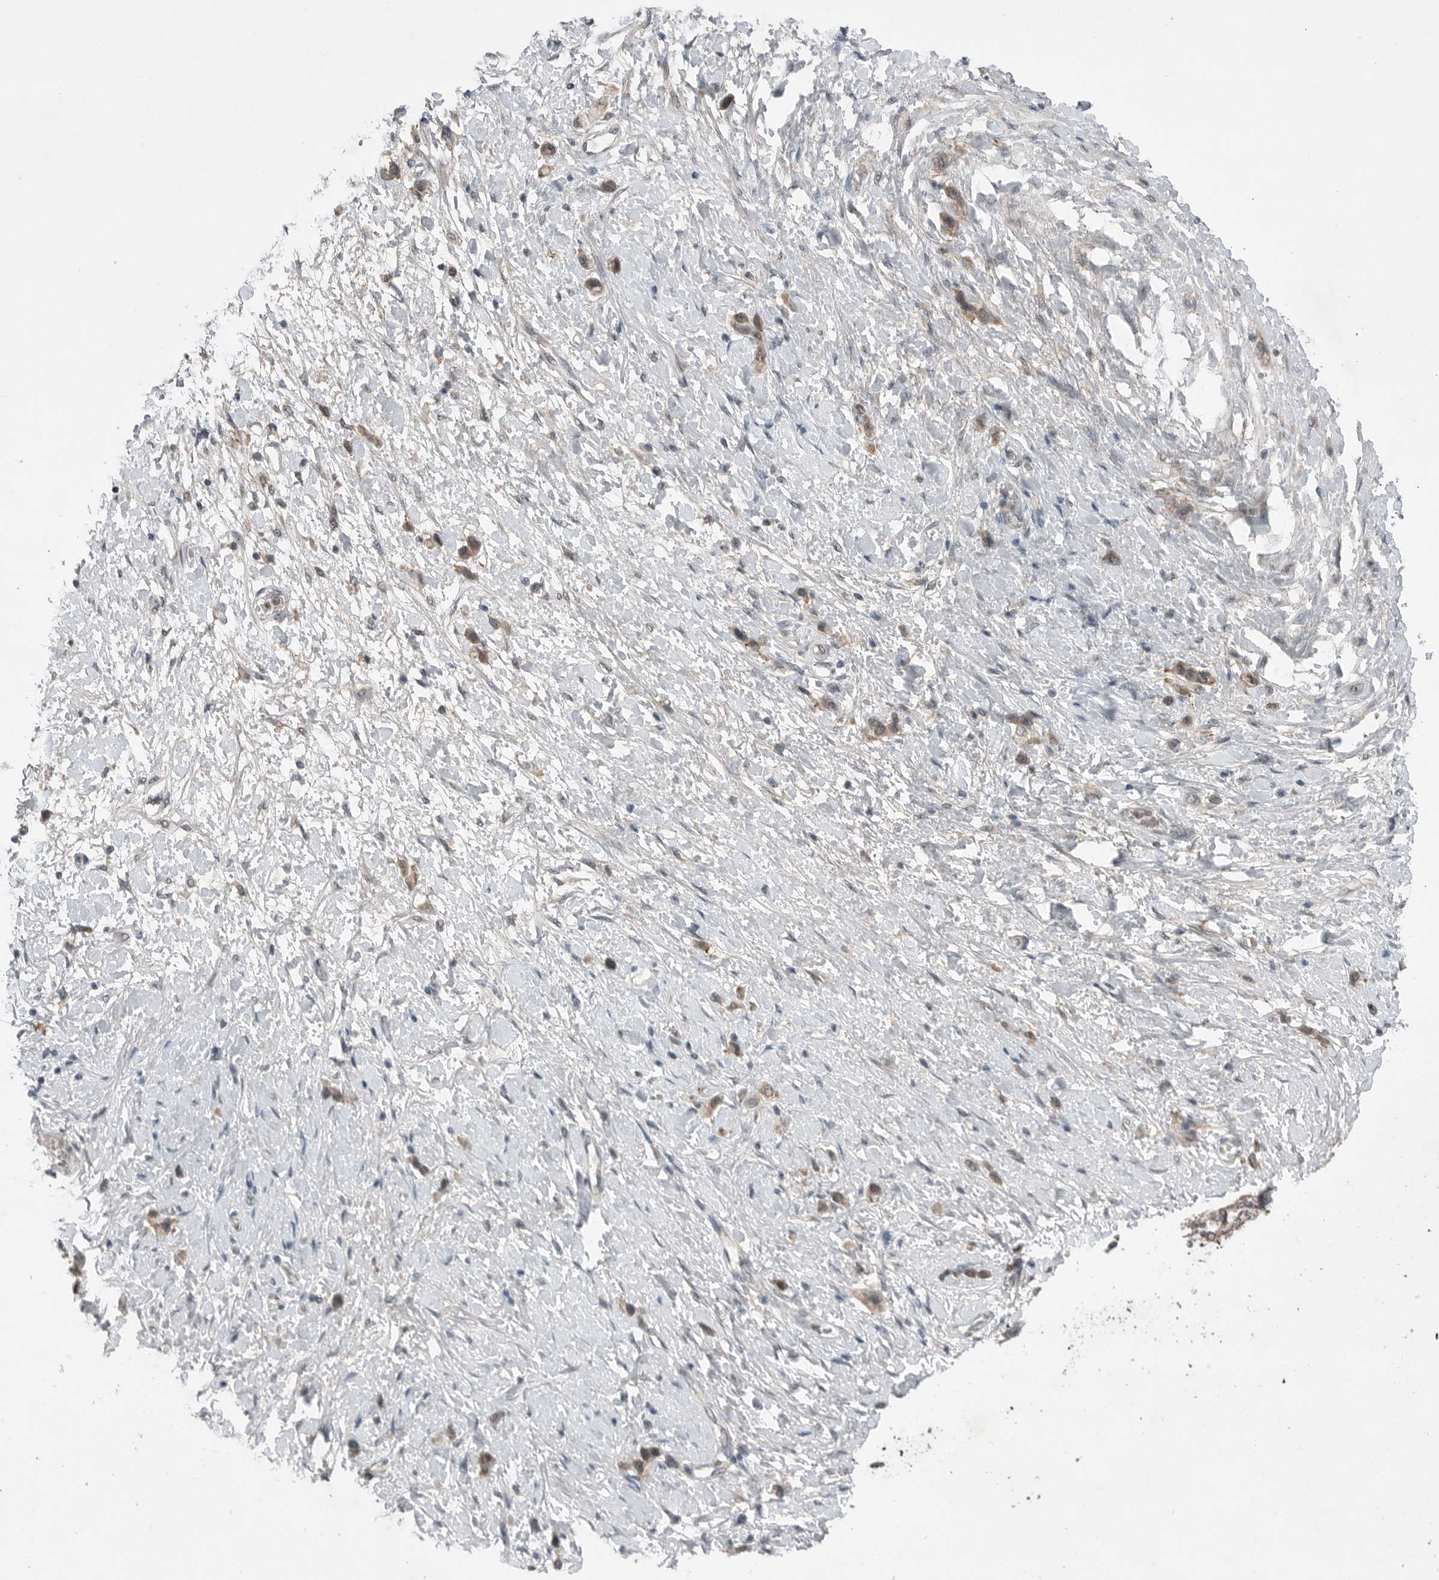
{"staining": {"intensity": "moderate", "quantity": ">75%", "location": "cytoplasmic/membranous"}, "tissue": "stomach cancer", "cell_type": "Tumor cells", "image_type": "cancer", "snomed": [{"axis": "morphology", "description": "Adenocarcinoma, NOS"}, {"axis": "topography", "description": "Stomach"}], "caption": "Immunohistochemical staining of stomach cancer demonstrates medium levels of moderate cytoplasmic/membranous positivity in approximately >75% of tumor cells. (brown staining indicates protein expression, while blue staining denotes nuclei).", "gene": "MFAP3L", "patient": {"sex": "female", "age": 65}}